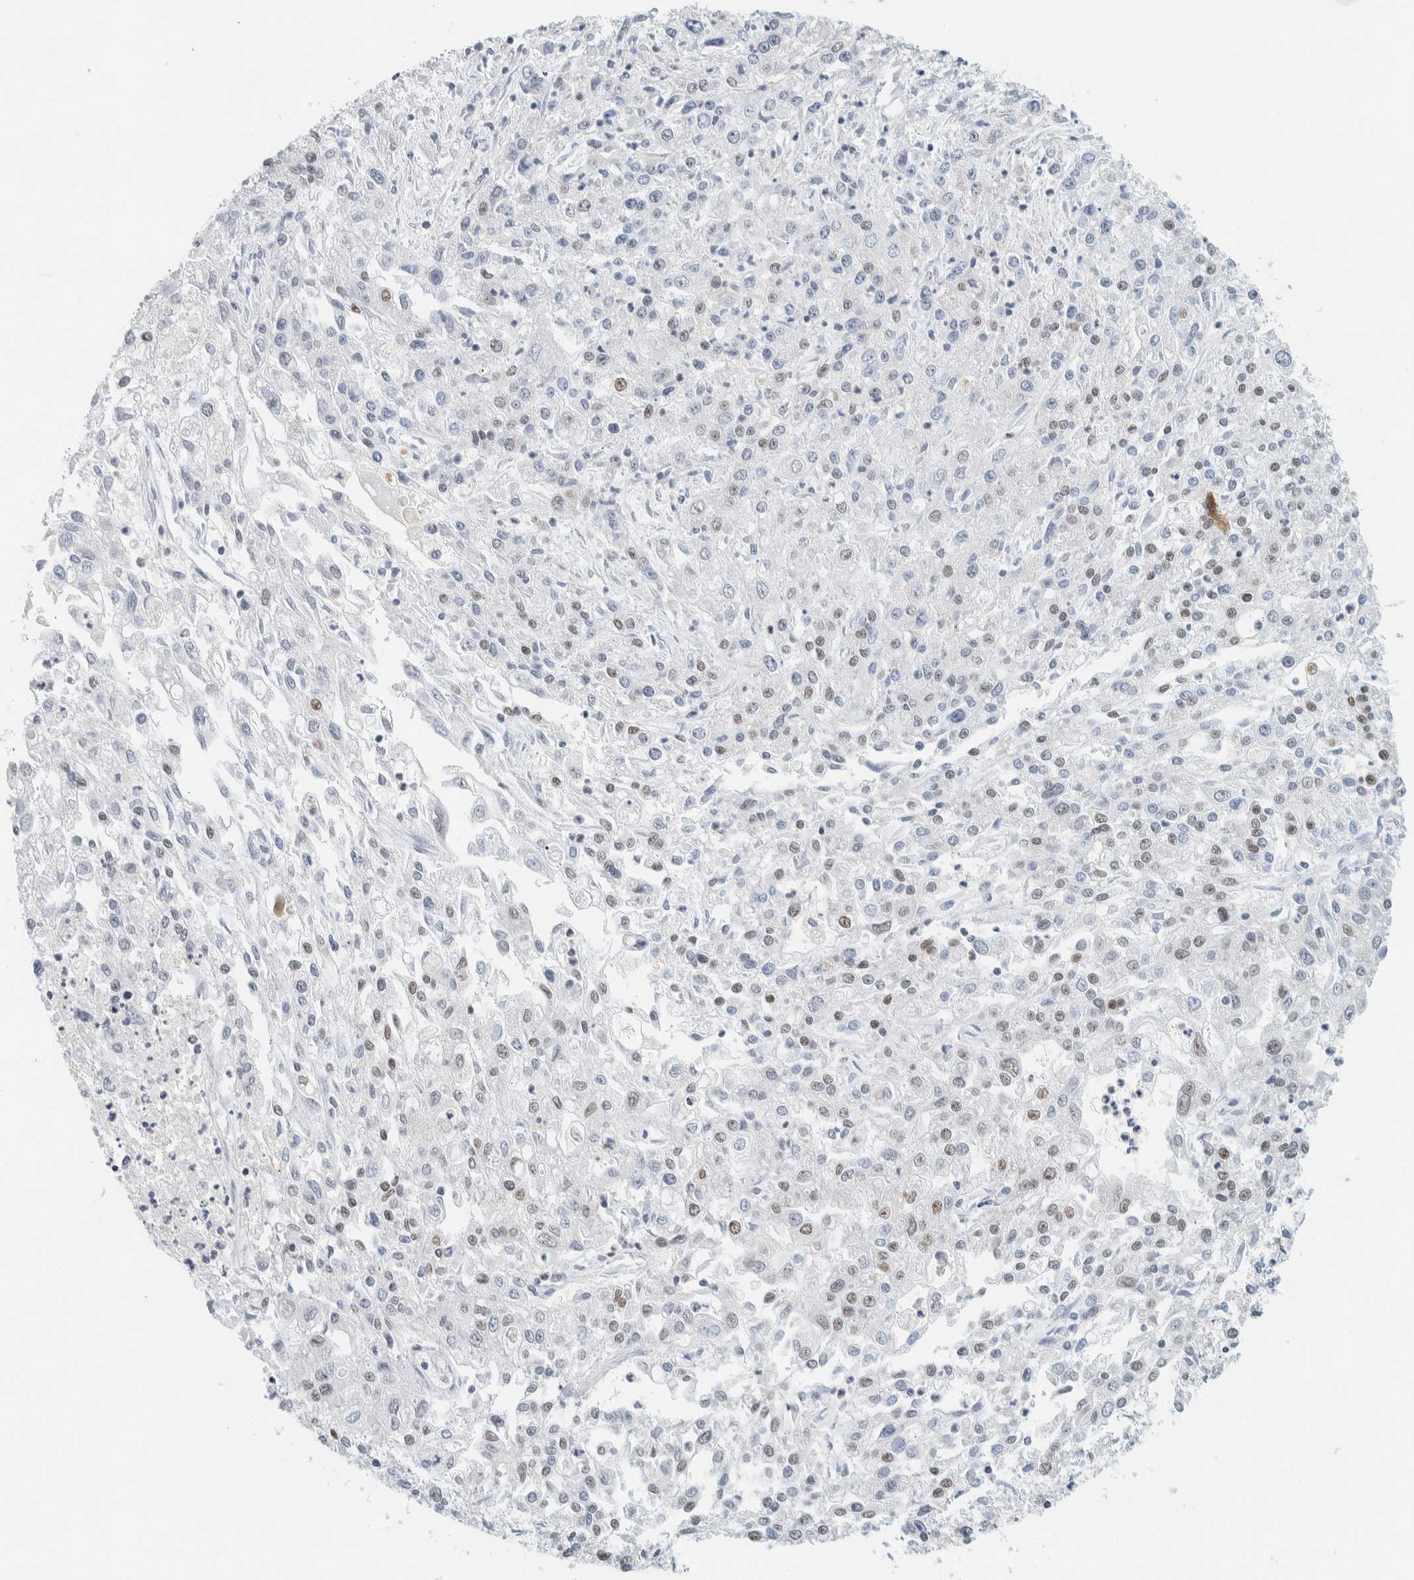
{"staining": {"intensity": "weak", "quantity": "<25%", "location": "nuclear"}, "tissue": "endometrial cancer", "cell_type": "Tumor cells", "image_type": "cancer", "snomed": [{"axis": "morphology", "description": "Adenocarcinoma, NOS"}, {"axis": "topography", "description": "Endometrium"}], "caption": "Tumor cells are negative for brown protein staining in endometrial cancer (adenocarcinoma).", "gene": "ZNF683", "patient": {"sex": "female", "age": 49}}